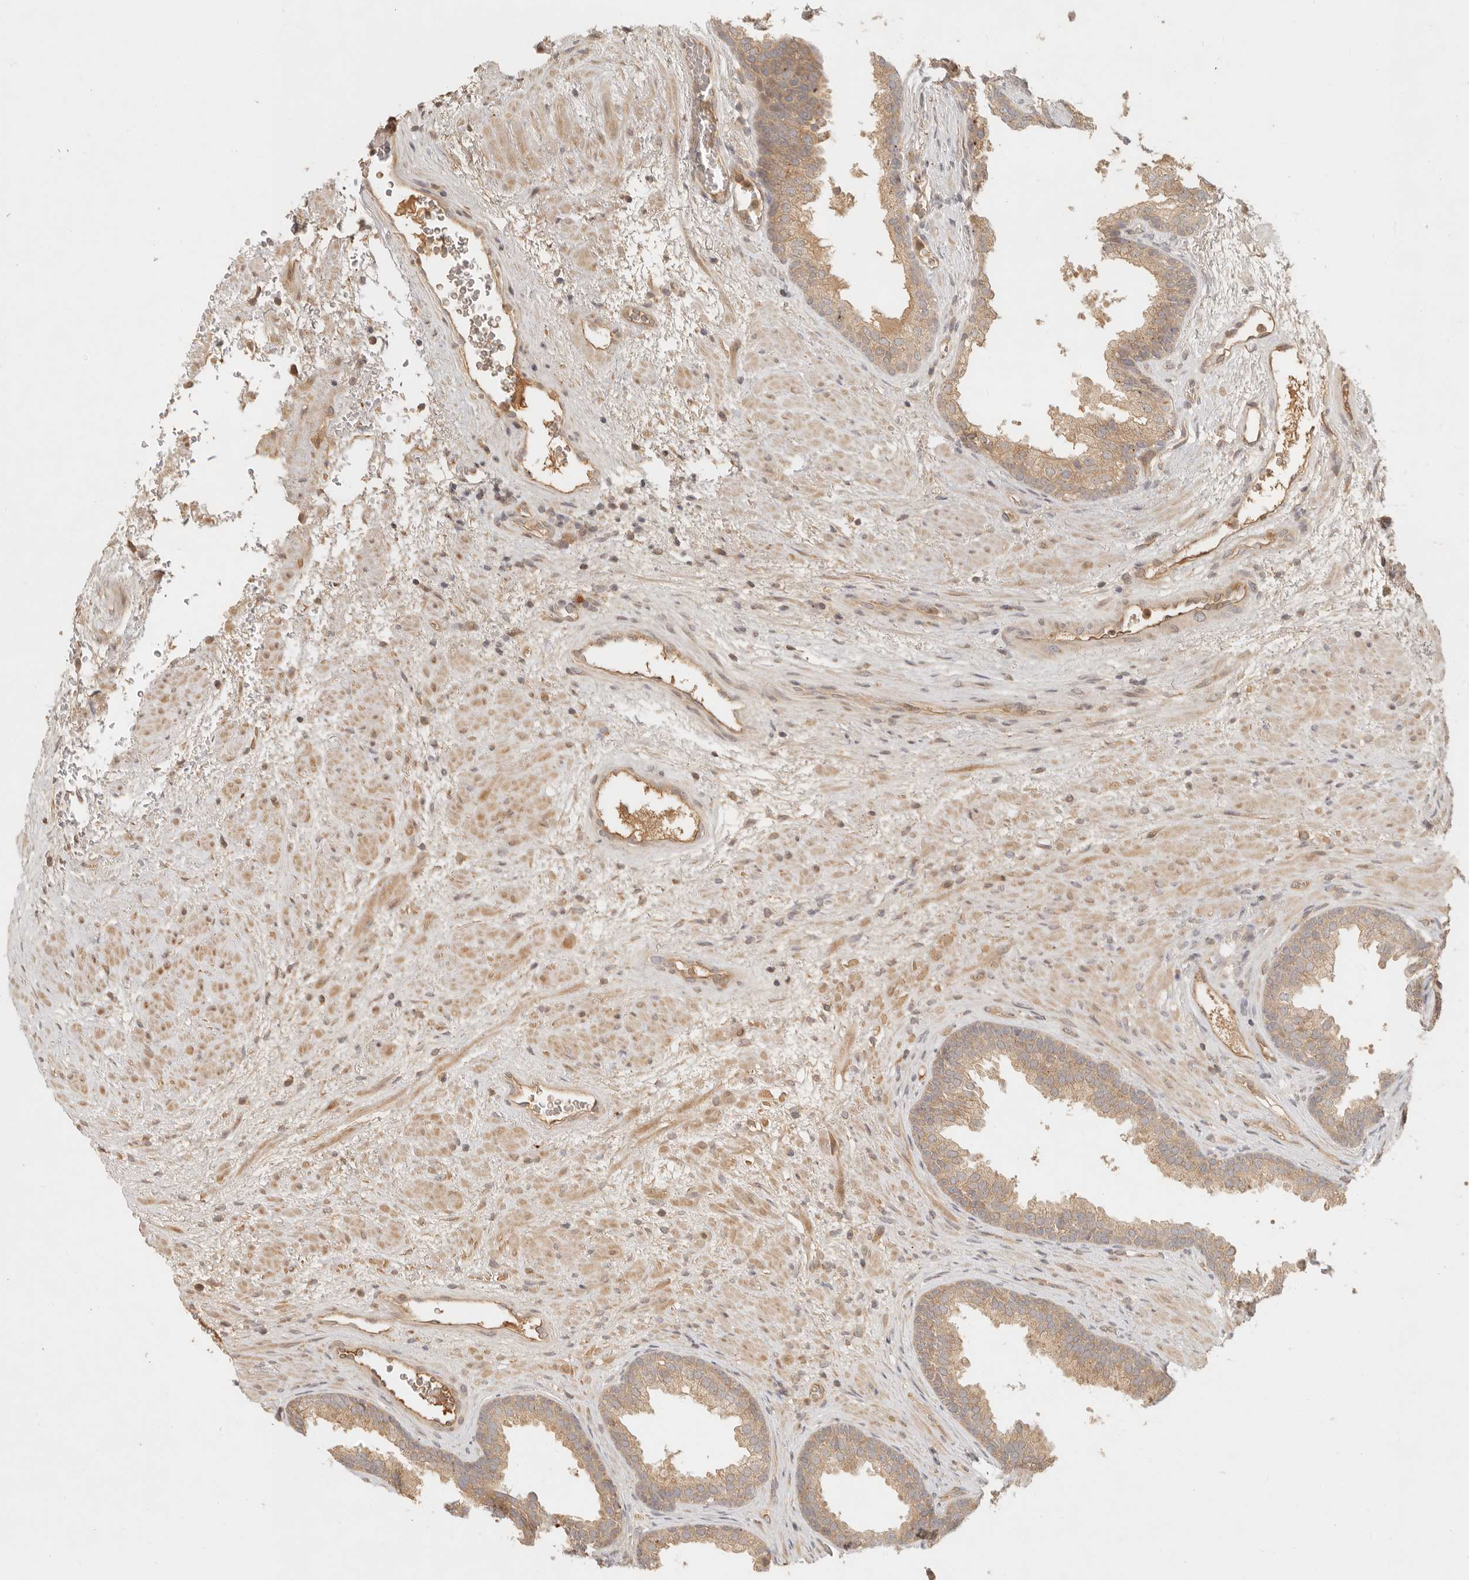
{"staining": {"intensity": "moderate", "quantity": "25%-75%", "location": "cytoplasmic/membranous"}, "tissue": "prostate", "cell_type": "Glandular cells", "image_type": "normal", "snomed": [{"axis": "morphology", "description": "Normal tissue, NOS"}, {"axis": "topography", "description": "Prostate"}], "caption": "Moderate cytoplasmic/membranous positivity is appreciated in about 25%-75% of glandular cells in normal prostate. The staining was performed using DAB to visualize the protein expression in brown, while the nuclei were stained in blue with hematoxylin (Magnification: 20x).", "gene": "ANKRD61", "patient": {"sex": "male", "age": 76}}